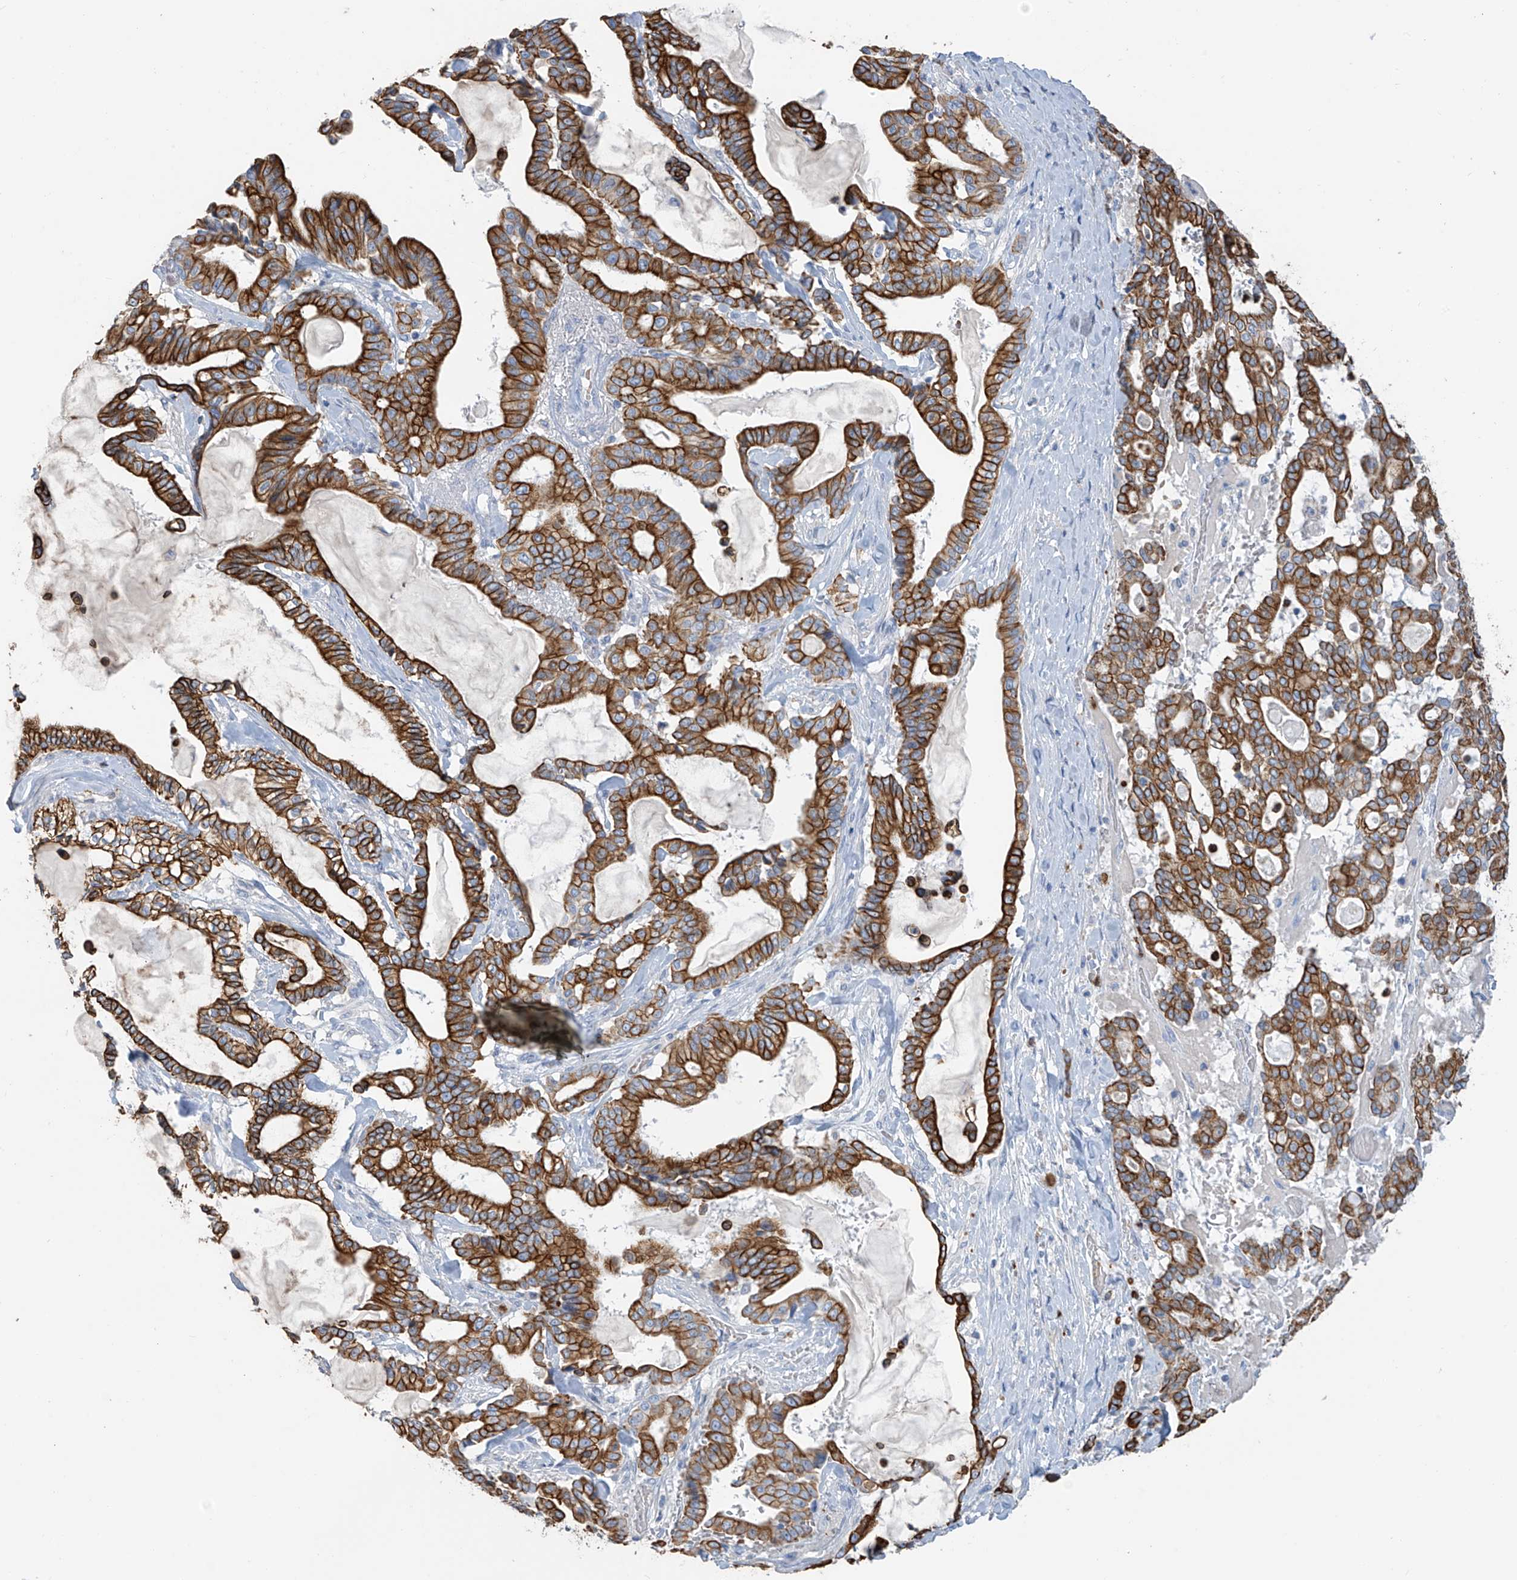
{"staining": {"intensity": "strong", "quantity": ">75%", "location": "cytoplasmic/membranous"}, "tissue": "pancreatic cancer", "cell_type": "Tumor cells", "image_type": "cancer", "snomed": [{"axis": "morphology", "description": "Adenocarcinoma, NOS"}, {"axis": "topography", "description": "Pancreas"}], "caption": "Pancreatic adenocarcinoma stained with immunohistochemistry (IHC) exhibits strong cytoplasmic/membranous positivity in approximately >75% of tumor cells. (brown staining indicates protein expression, while blue staining denotes nuclei).", "gene": "PAFAH1B3", "patient": {"sex": "male", "age": 63}}